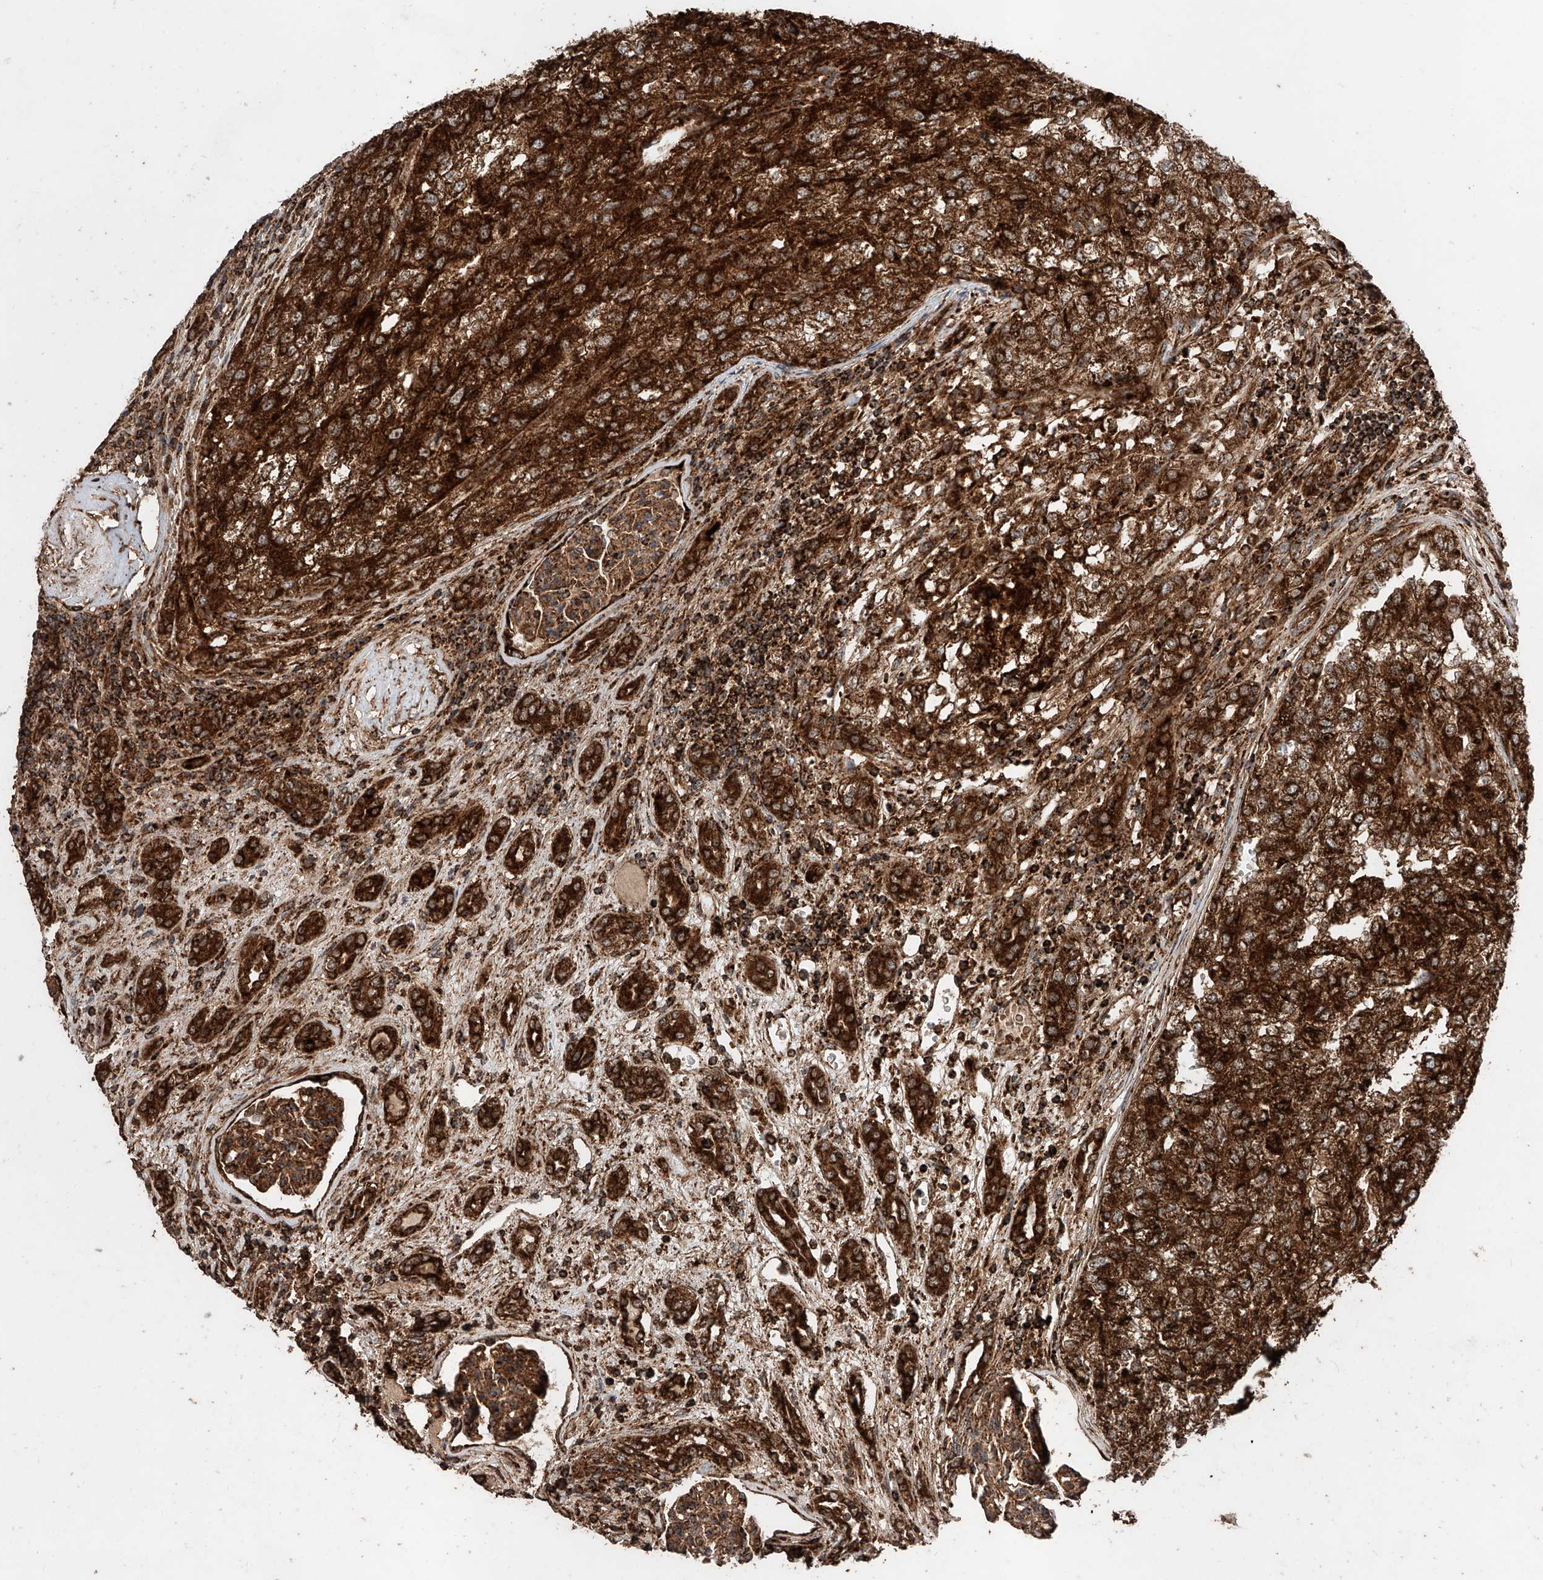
{"staining": {"intensity": "strong", "quantity": ">75%", "location": "cytoplasmic/membranous"}, "tissue": "renal cancer", "cell_type": "Tumor cells", "image_type": "cancer", "snomed": [{"axis": "morphology", "description": "Adenocarcinoma, NOS"}, {"axis": "topography", "description": "Kidney"}], "caption": "Immunohistochemistry of renal cancer (adenocarcinoma) exhibits high levels of strong cytoplasmic/membranous positivity in about >75% of tumor cells.", "gene": "PISD", "patient": {"sex": "female", "age": 54}}